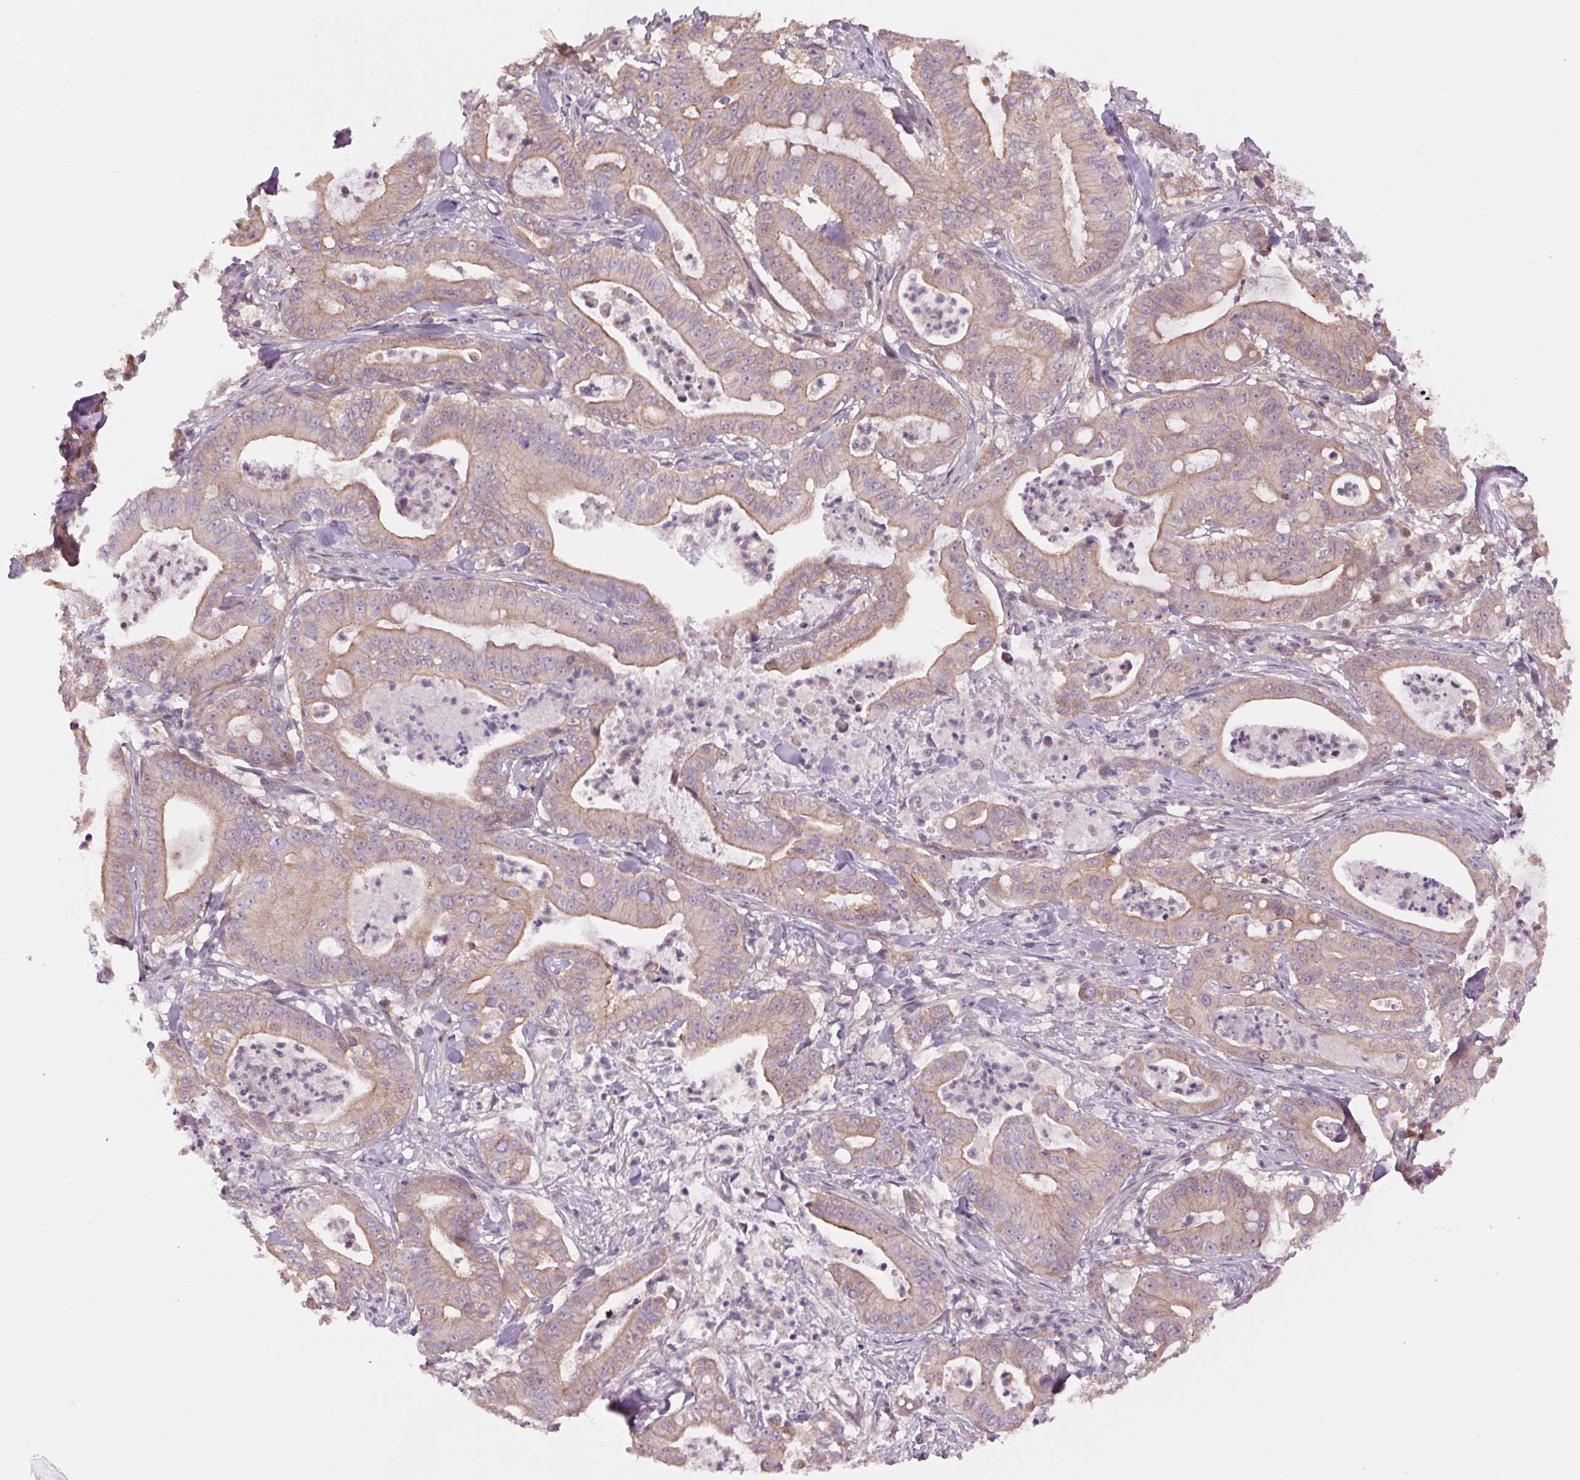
{"staining": {"intensity": "weak", "quantity": "25%-75%", "location": "cytoplasmic/membranous"}, "tissue": "pancreatic cancer", "cell_type": "Tumor cells", "image_type": "cancer", "snomed": [{"axis": "morphology", "description": "Adenocarcinoma, NOS"}, {"axis": "topography", "description": "Pancreas"}], "caption": "Immunohistochemical staining of pancreatic cancer (adenocarcinoma) exhibits weak cytoplasmic/membranous protein expression in about 25%-75% of tumor cells.", "gene": "SH3RF2", "patient": {"sex": "male", "age": 71}}